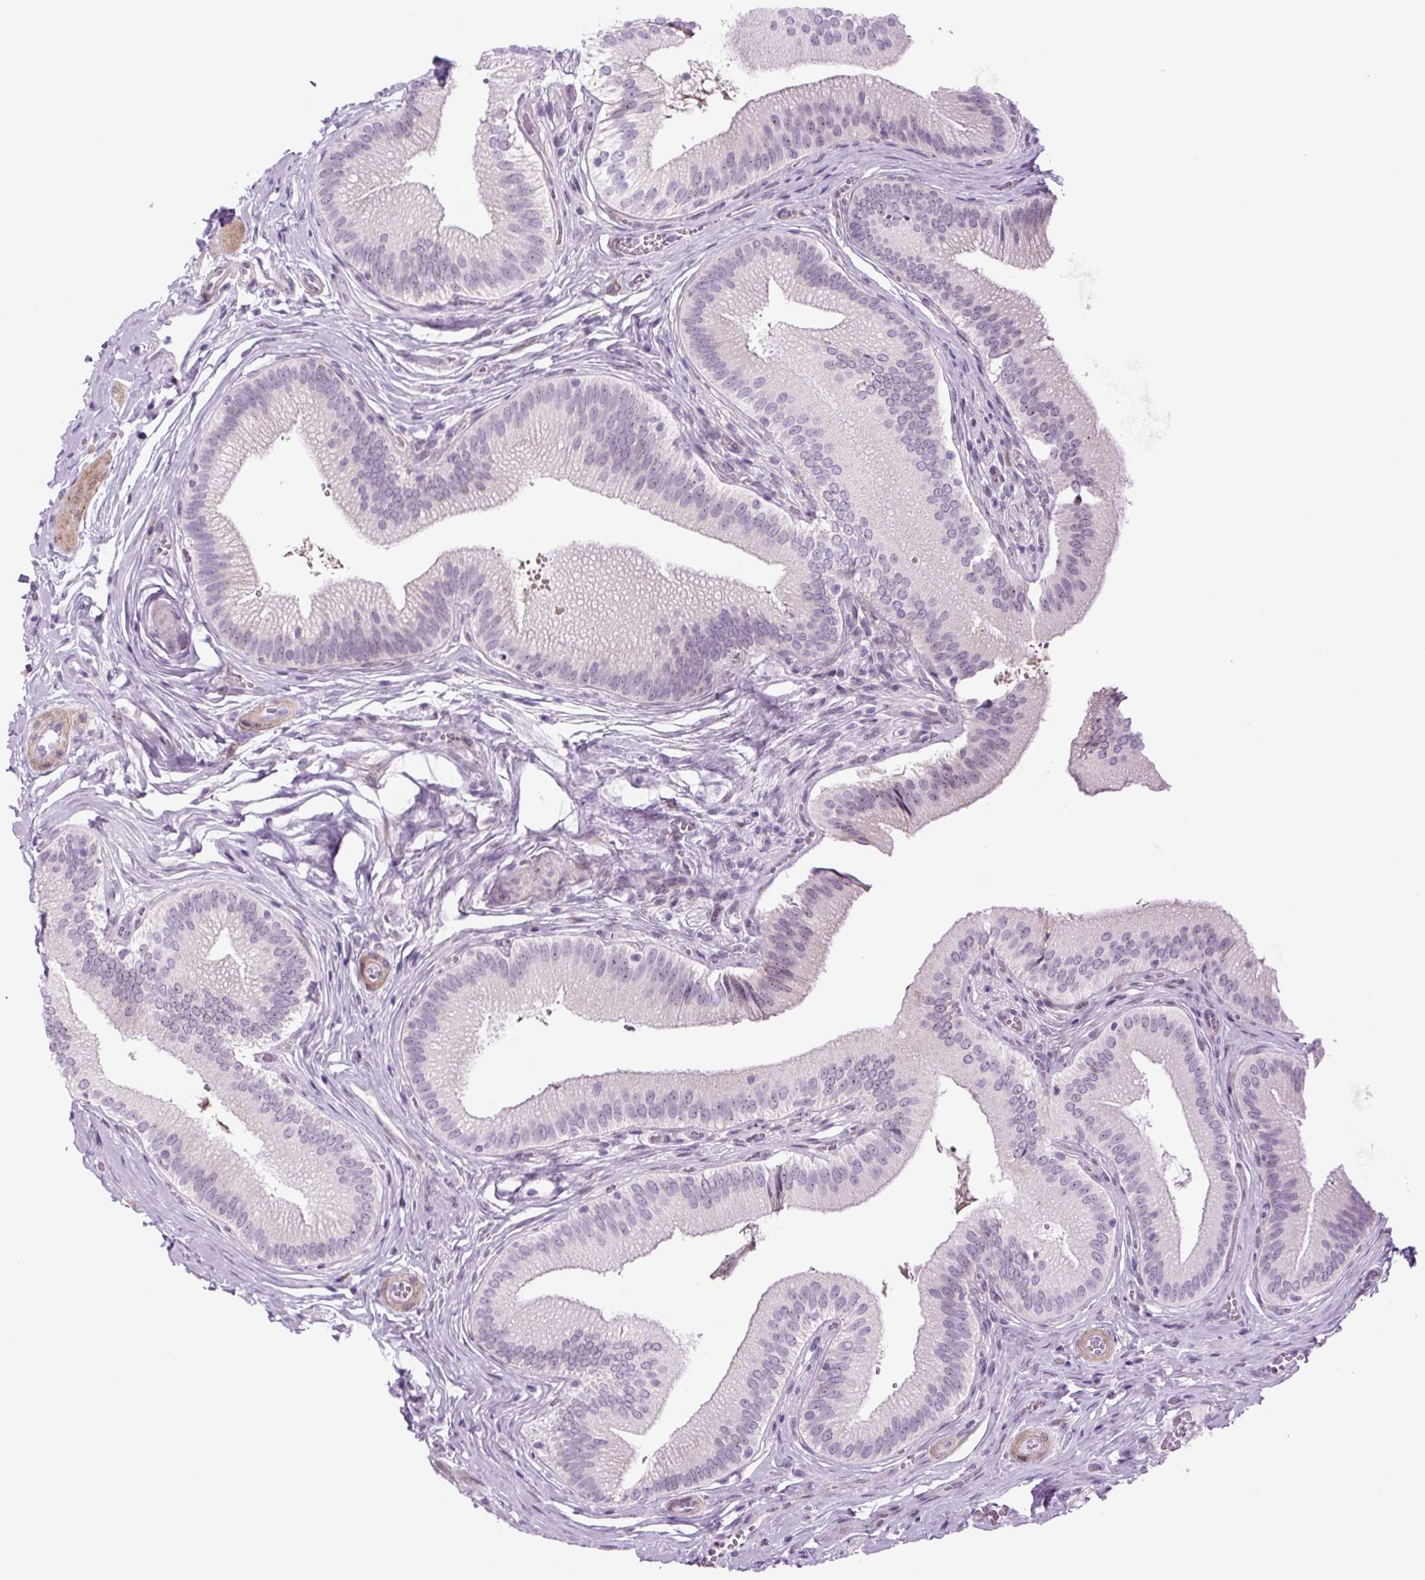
{"staining": {"intensity": "negative", "quantity": "none", "location": "none"}, "tissue": "gallbladder", "cell_type": "Glandular cells", "image_type": "normal", "snomed": [{"axis": "morphology", "description": "Normal tissue, NOS"}, {"axis": "topography", "description": "Gallbladder"}], "caption": "An IHC image of benign gallbladder is shown. There is no staining in glandular cells of gallbladder.", "gene": "RRS1", "patient": {"sex": "male", "age": 17}}